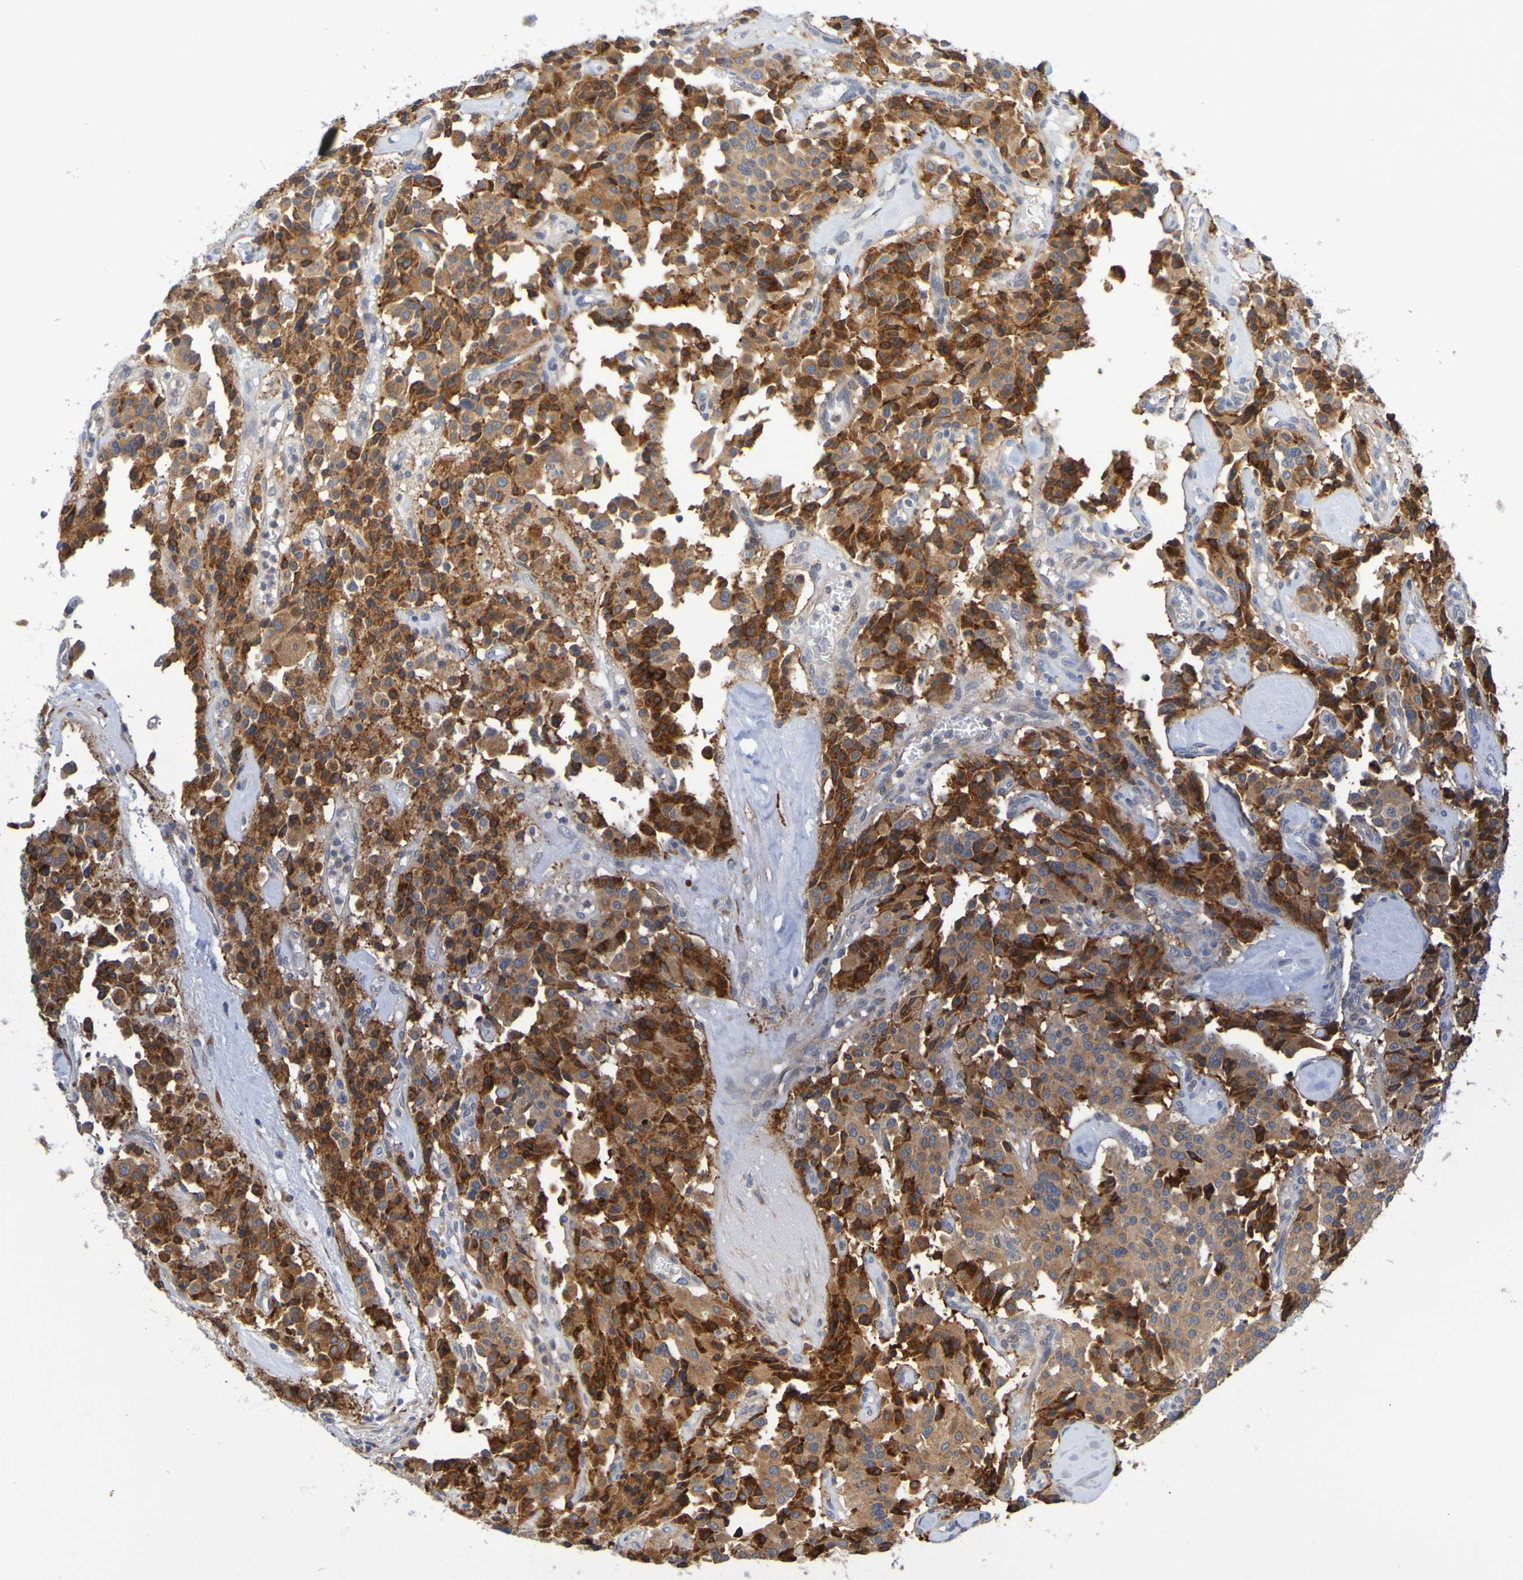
{"staining": {"intensity": "strong", "quantity": "25%-75%", "location": "cytoplasmic/membranous"}, "tissue": "carcinoid", "cell_type": "Tumor cells", "image_type": "cancer", "snomed": [{"axis": "morphology", "description": "Carcinoid, malignant, NOS"}, {"axis": "topography", "description": "Lung"}], "caption": "Carcinoid tissue demonstrates strong cytoplasmic/membranous staining in approximately 25%-75% of tumor cells", "gene": "SIL1", "patient": {"sex": "male", "age": 30}}